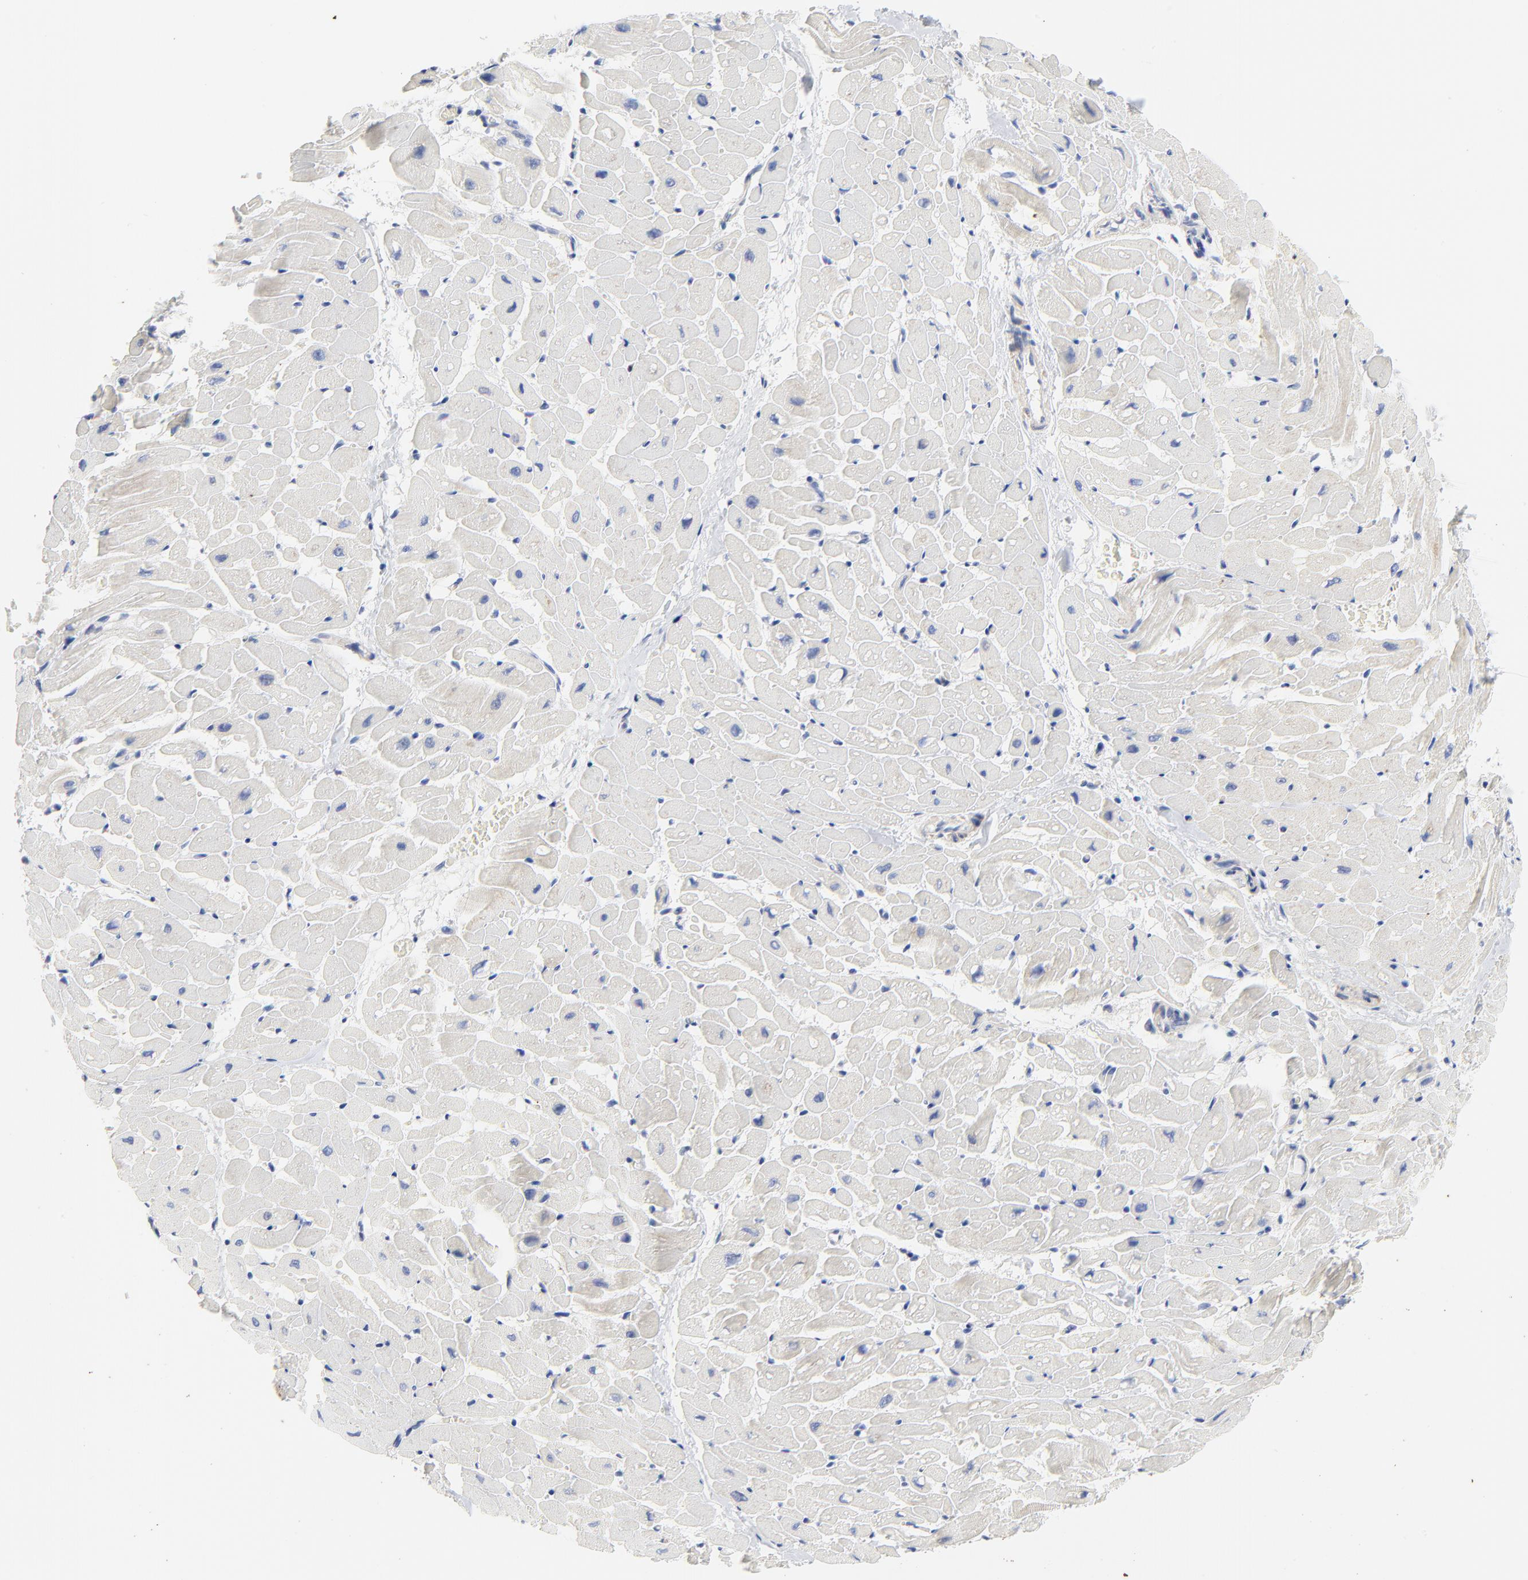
{"staining": {"intensity": "negative", "quantity": "none", "location": "none"}, "tissue": "heart muscle", "cell_type": "Cardiomyocytes", "image_type": "normal", "snomed": [{"axis": "morphology", "description": "Normal tissue, NOS"}, {"axis": "topography", "description": "Heart"}], "caption": "The histopathology image displays no staining of cardiomyocytes in benign heart muscle.", "gene": "AADAC", "patient": {"sex": "male", "age": 45}}